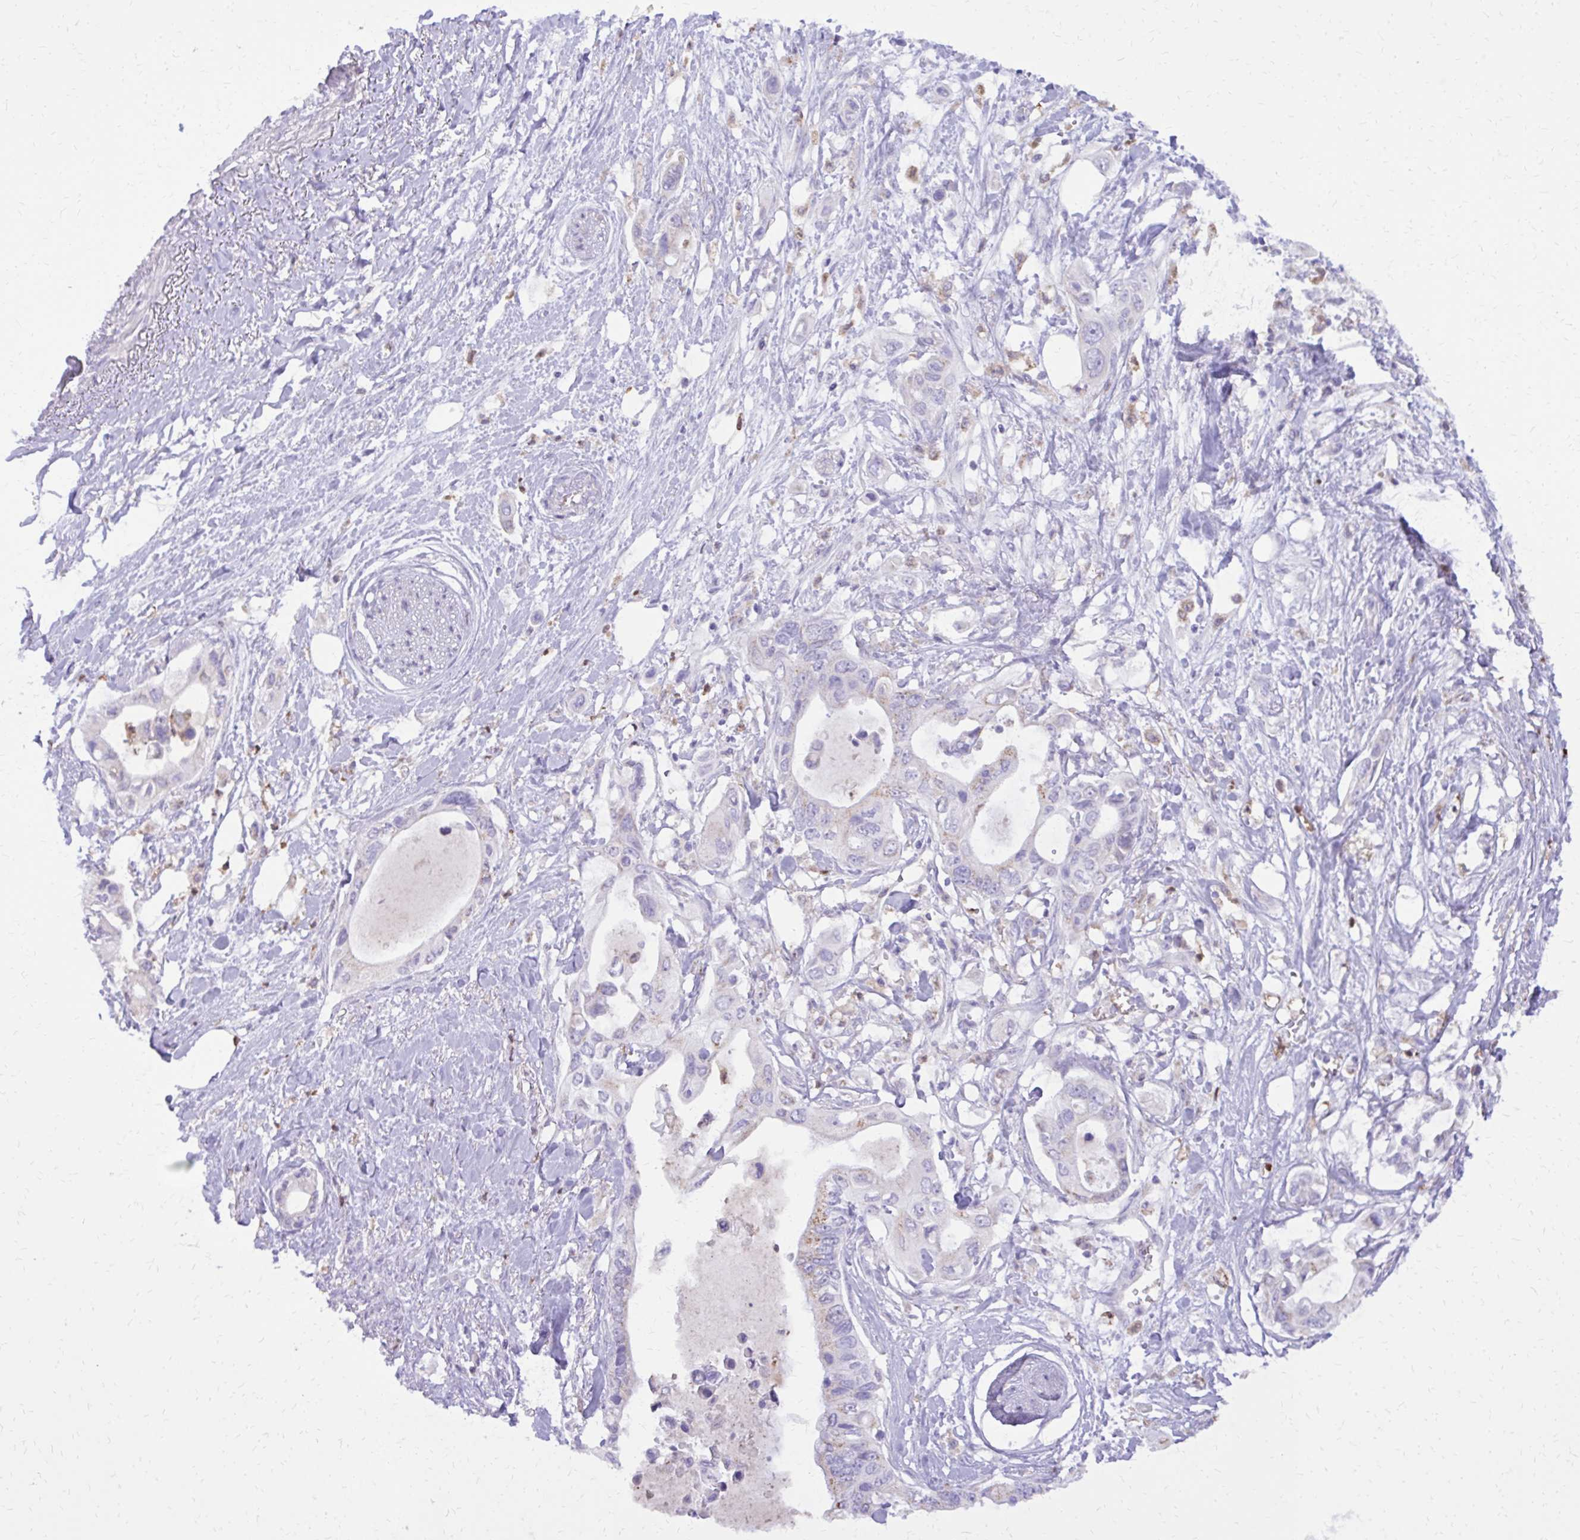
{"staining": {"intensity": "weak", "quantity": "<25%", "location": "cytoplasmic/membranous"}, "tissue": "pancreatic cancer", "cell_type": "Tumor cells", "image_type": "cancer", "snomed": [{"axis": "morphology", "description": "Adenocarcinoma, NOS"}, {"axis": "topography", "description": "Pancreas"}], "caption": "Immunohistochemical staining of human pancreatic adenocarcinoma reveals no significant expression in tumor cells. The staining is performed using DAB brown chromogen with nuclei counter-stained in using hematoxylin.", "gene": "CAT", "patient": {"sex": "female", "age": 63}}